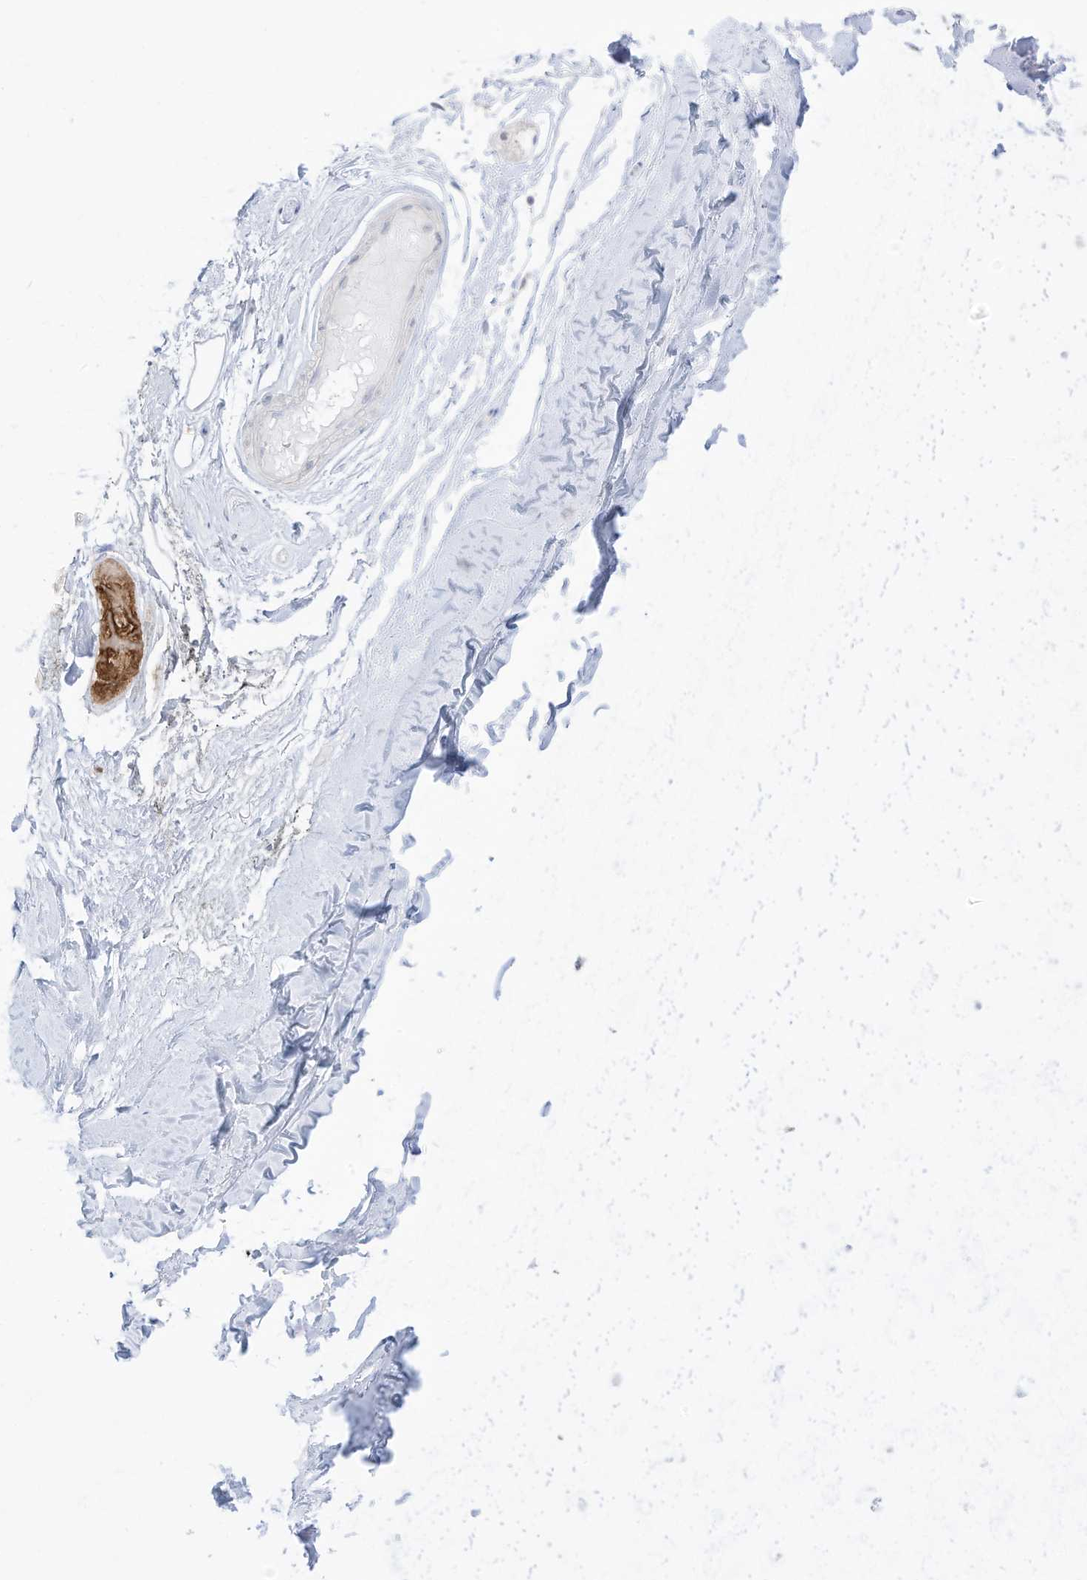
{"staining": {"intensity": "negative", "quantity": "none", "location": "none"}, "tissue": "adipose tissue", "cell_type": "Adipocytes", "image_type": "normal", "snomed": [{"axis": "morphology", "description": "Normal tissue, NOS"}, {"axis": "morphology", "description": "Basal cell carcinoma"}, {"axis": "topography", "description": "Skin"}], "caption": "Micrograph shows no significant protein positivity in adipocytes of normal adipose tissue. The staining is performed using DAB brown chromogen with nuclei counter-stained in using hematoxylin.", "gene": "OGT", "patient": {"sex": "female", "age": 89}}